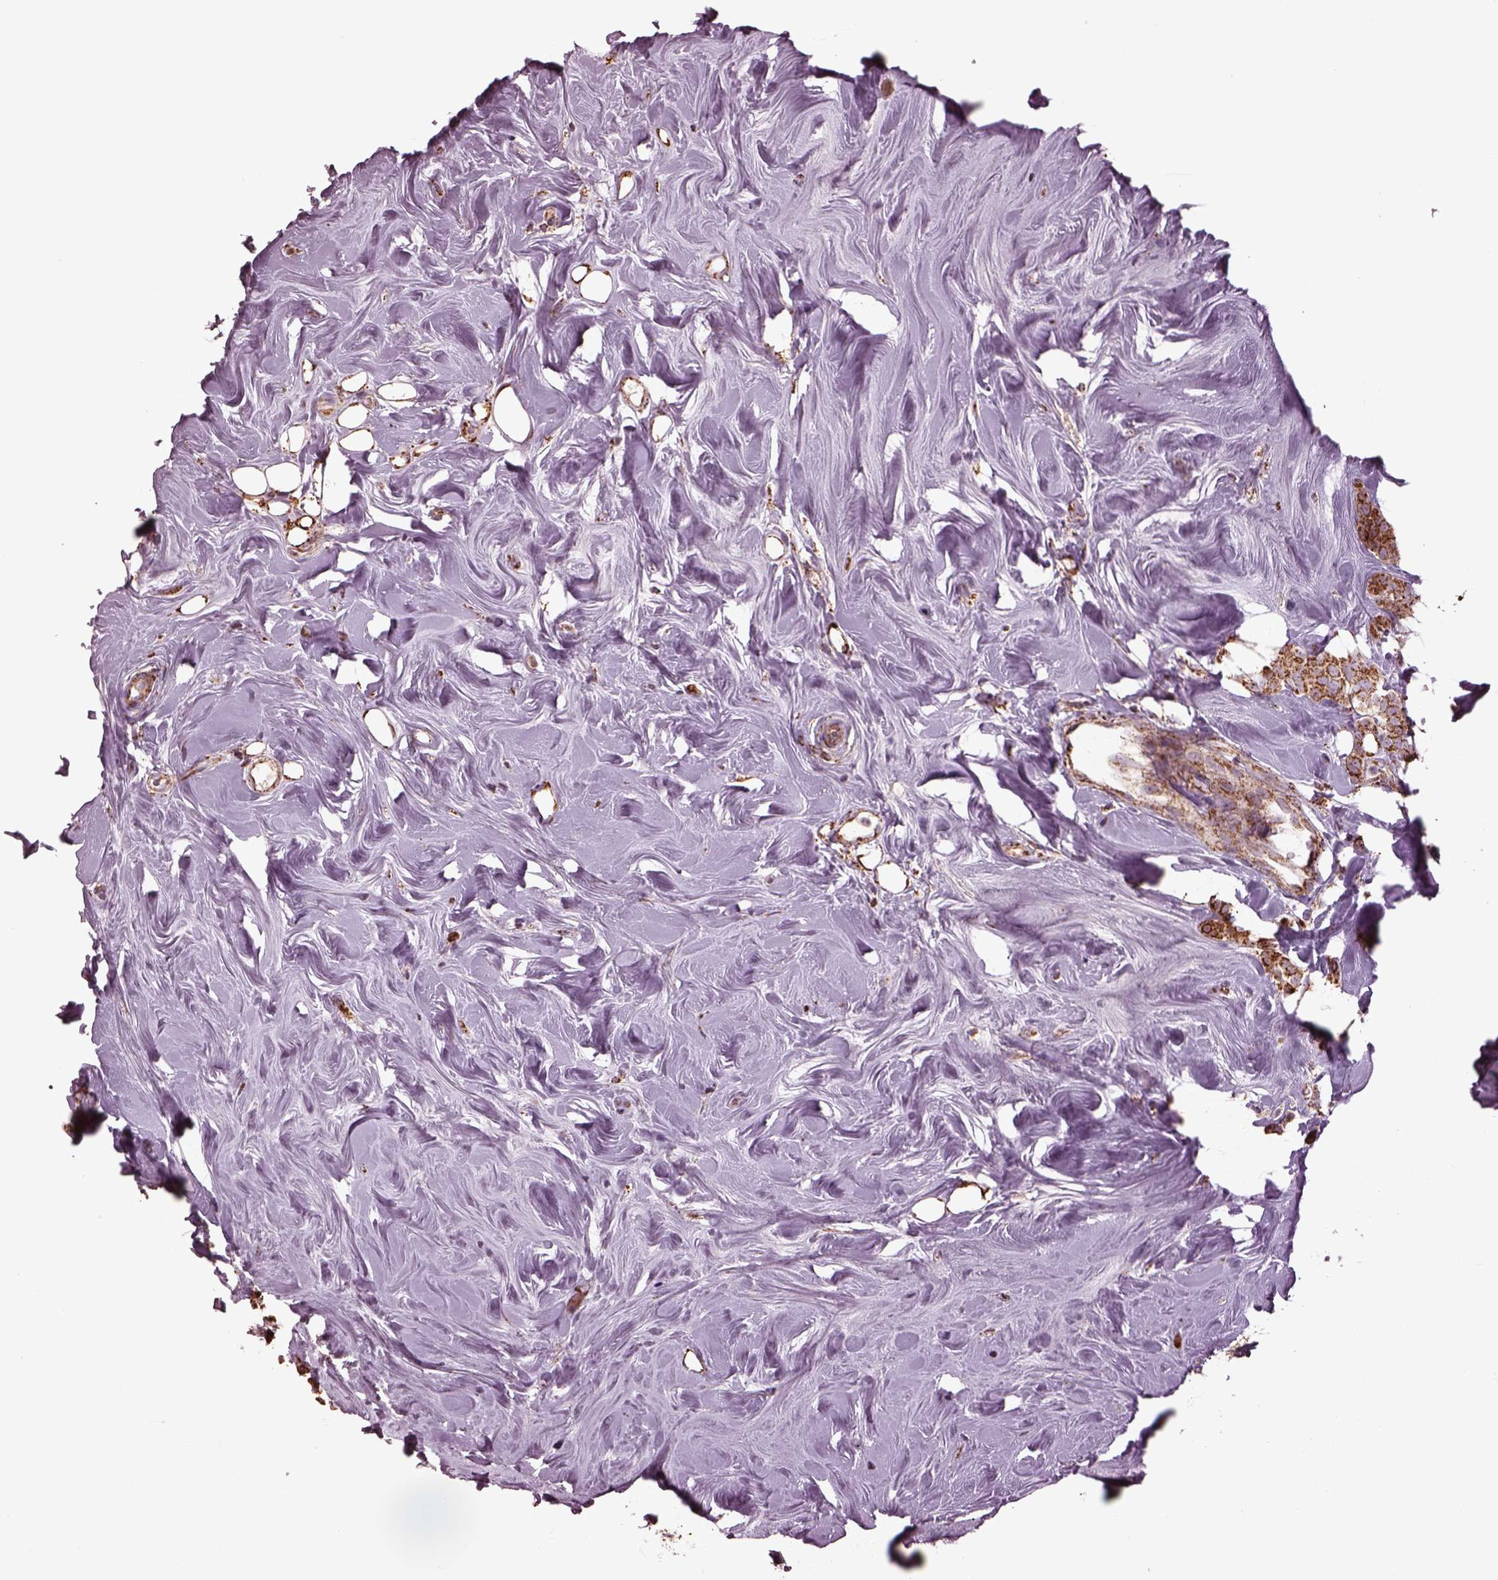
{"staining": {"intensity": "moderate", "quantity": "25%-75%", "location": "cytoplasmic/membranous"}, "tissue": "breast cancer", "cell_type": "Tumor cells", "image_type": "cancer", "snomed": [{"axis": "morphology", "description": "Lobular carcinoma"}, {"axis": "topography", "description": "Breast"}], "caption": "This micrograph demonstrates immunohistochemistry (IHC) staining of breast cancer, with medium moderate cytoplasmic/membranous staining in approximately 25%-75% of tumor cells.", "gene": "TMEM254", "patient": {"sex": "female", "age": 49}}